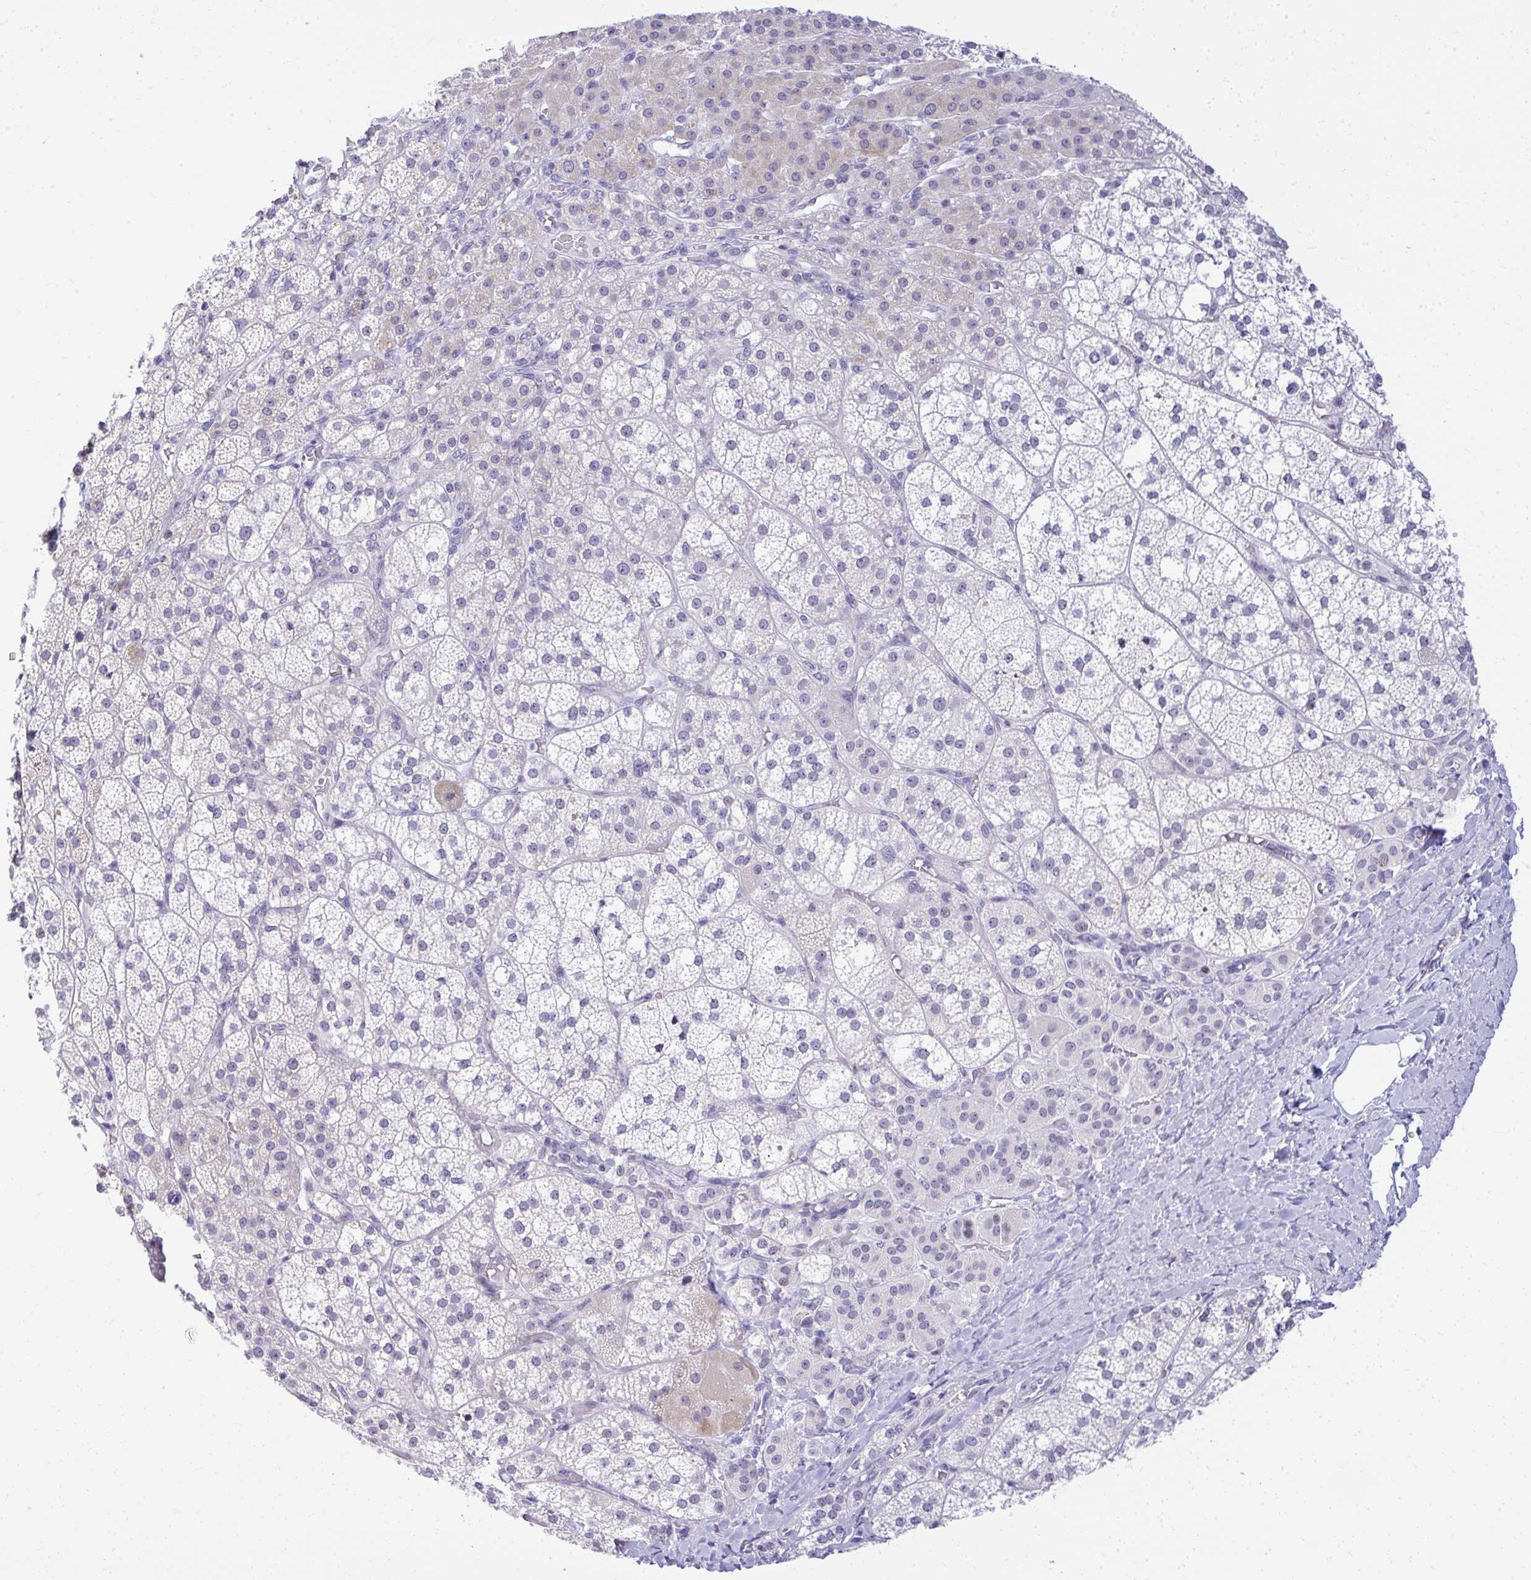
{"staining": {"intensity": "negative", "quantity": "none", "location": "none"}, "tissue": "adrenal gland", "cell_type": "Glandular cells", "image_type": "normal", "snomed": [{"axis": "morphology", "description": "Normal tissue, NOS"}, {"axis": "topography", "description": "Adrenal gland"}], "caption": "This is an immunohistochemistry image of unremarkable adrenal gland. There is no expression in glandular cells.", "gene": "EID3", "patient": {"sex": "female", "age": 60}}